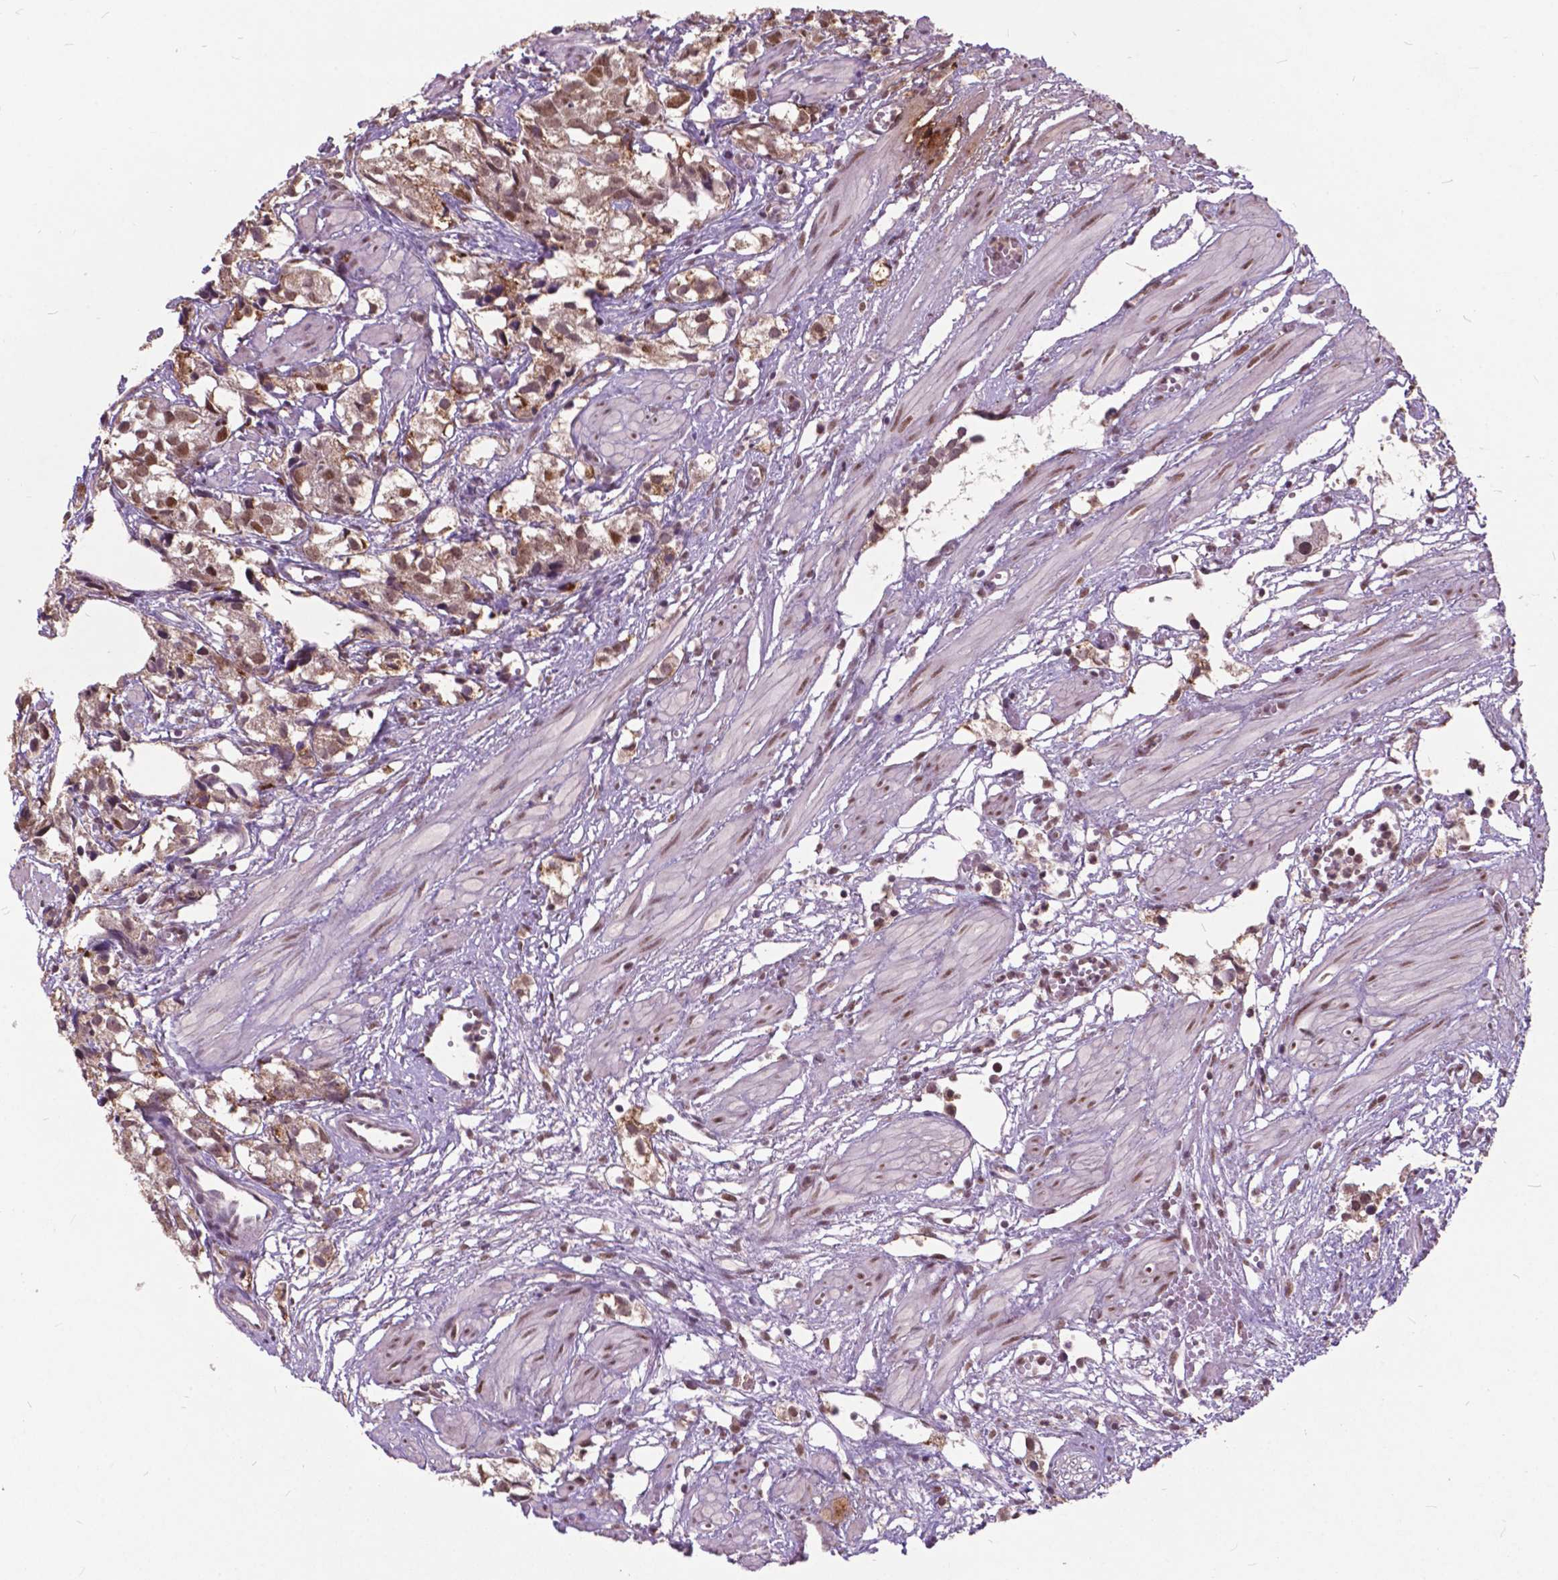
{"staining": {"intensity": "moderate", "quantity": "25%-75%", "location": "nuclear"}, "tissue": "prostate cancer", "cell_type": "Tumor cells", "image_type": "cancer", "snomed": [{"axis": "morphology", "description": "Adenocarcinoma, High grade"}, {"axis": "topography", "description": "Prostate"}], "caption": "This is an image of immunohistochemistry (IHC) staining of prostate cancer, which shows moderate expression in the nuclear of tumor cells.", "gene": "MSH2", "patient": {"sex": "male", "age": 68}}